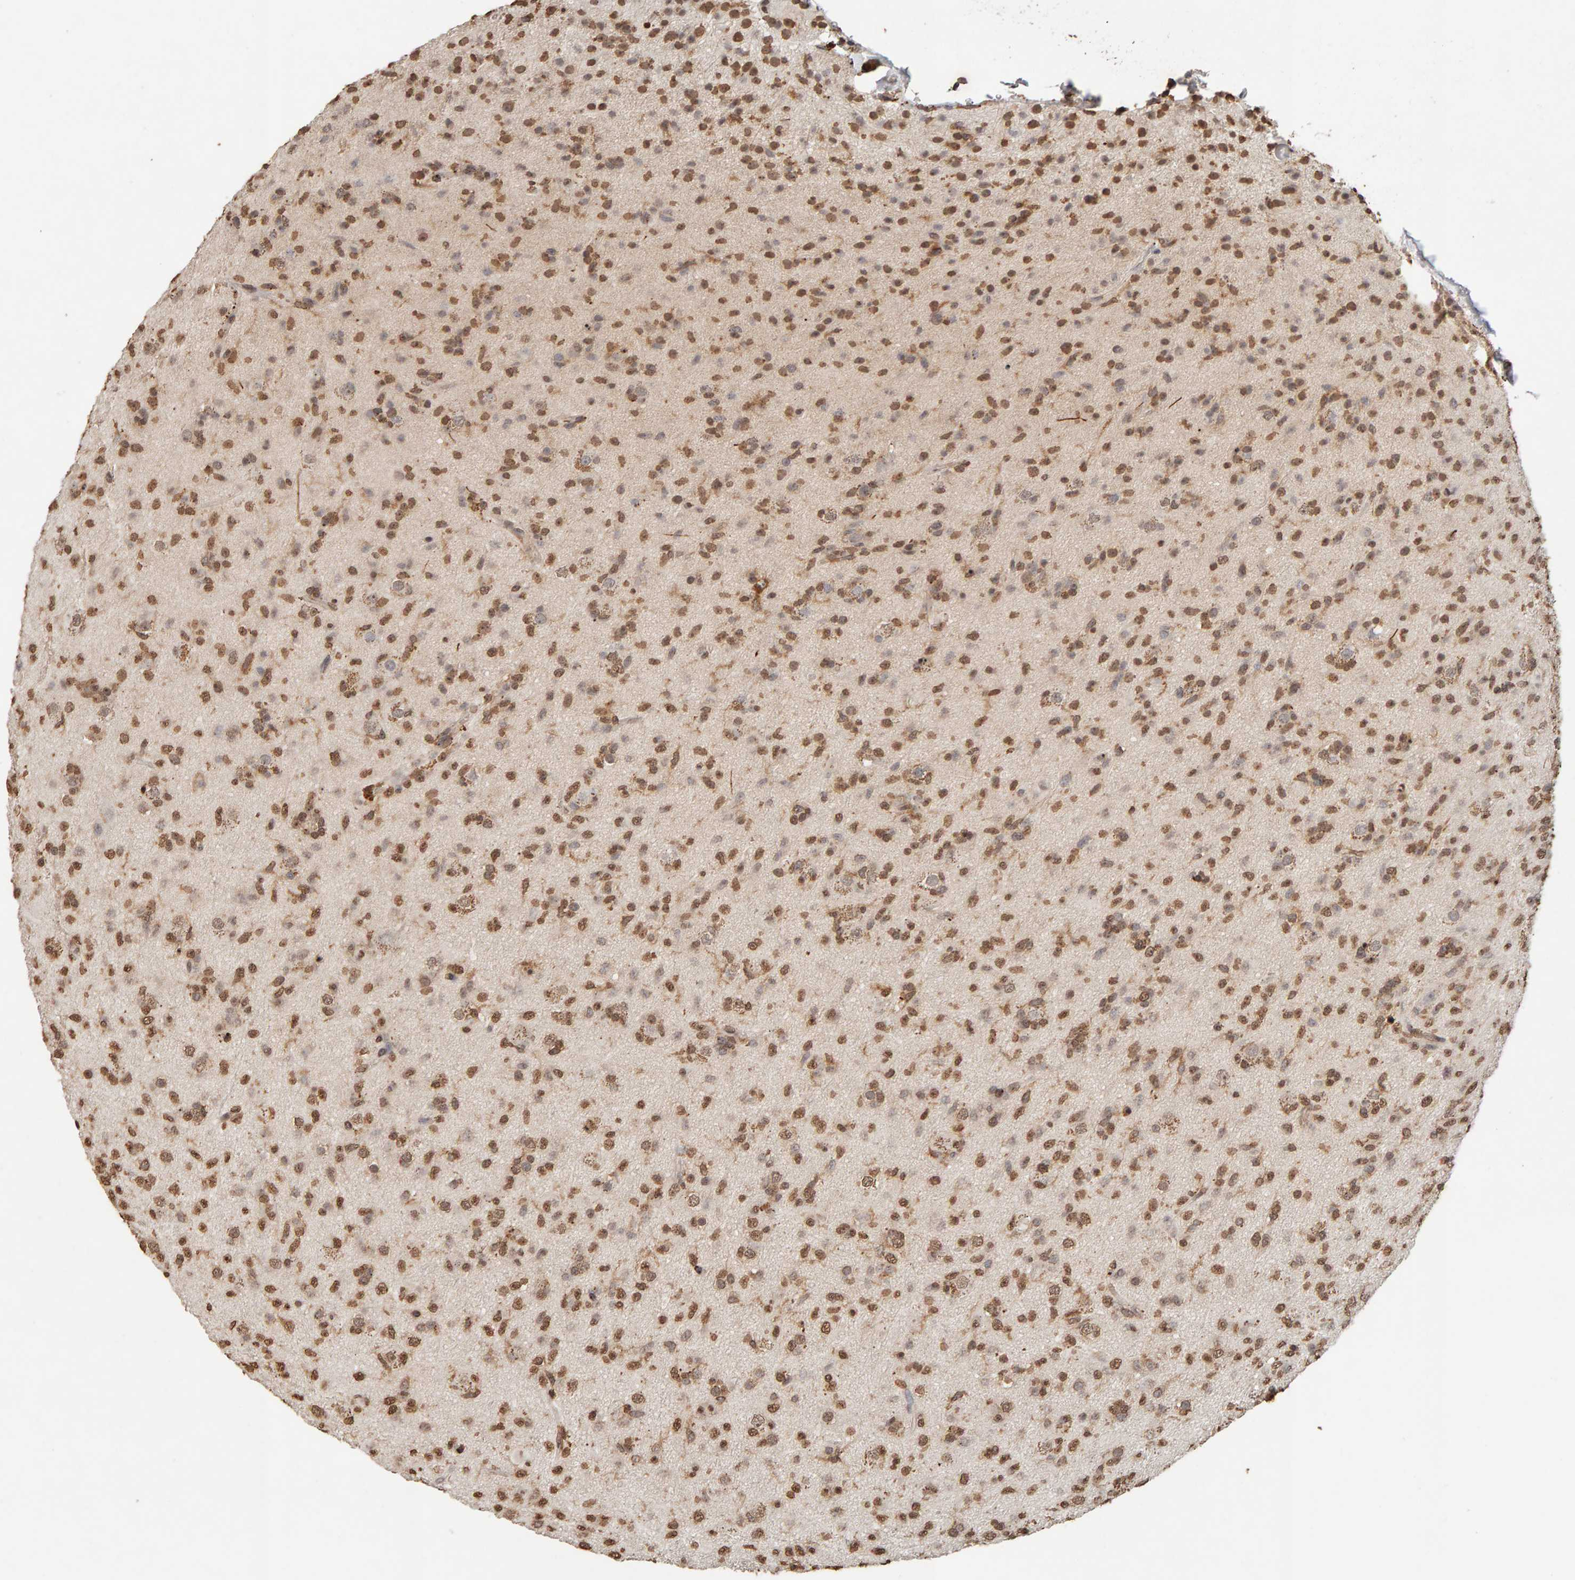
{"staining": {"intensity": "moderate", "quantity": ">75%", "location": "nuclear"}, "tissue": "glioma", "cell_type": "Tumor cells", "image_type": "cancer", "snomed": [{"axis": "morphology", "description": "Glioma, malignant, Low grade"}, {"axis": "topography", "description": "Brain"}], "caption": "This micrograph exhibits IHC staining of glioma, with medium moderate nuclear expression in about >75% of tumor cells.", "gene": "DNAJB5", "patient": {"sex": "male", "age": 65}}